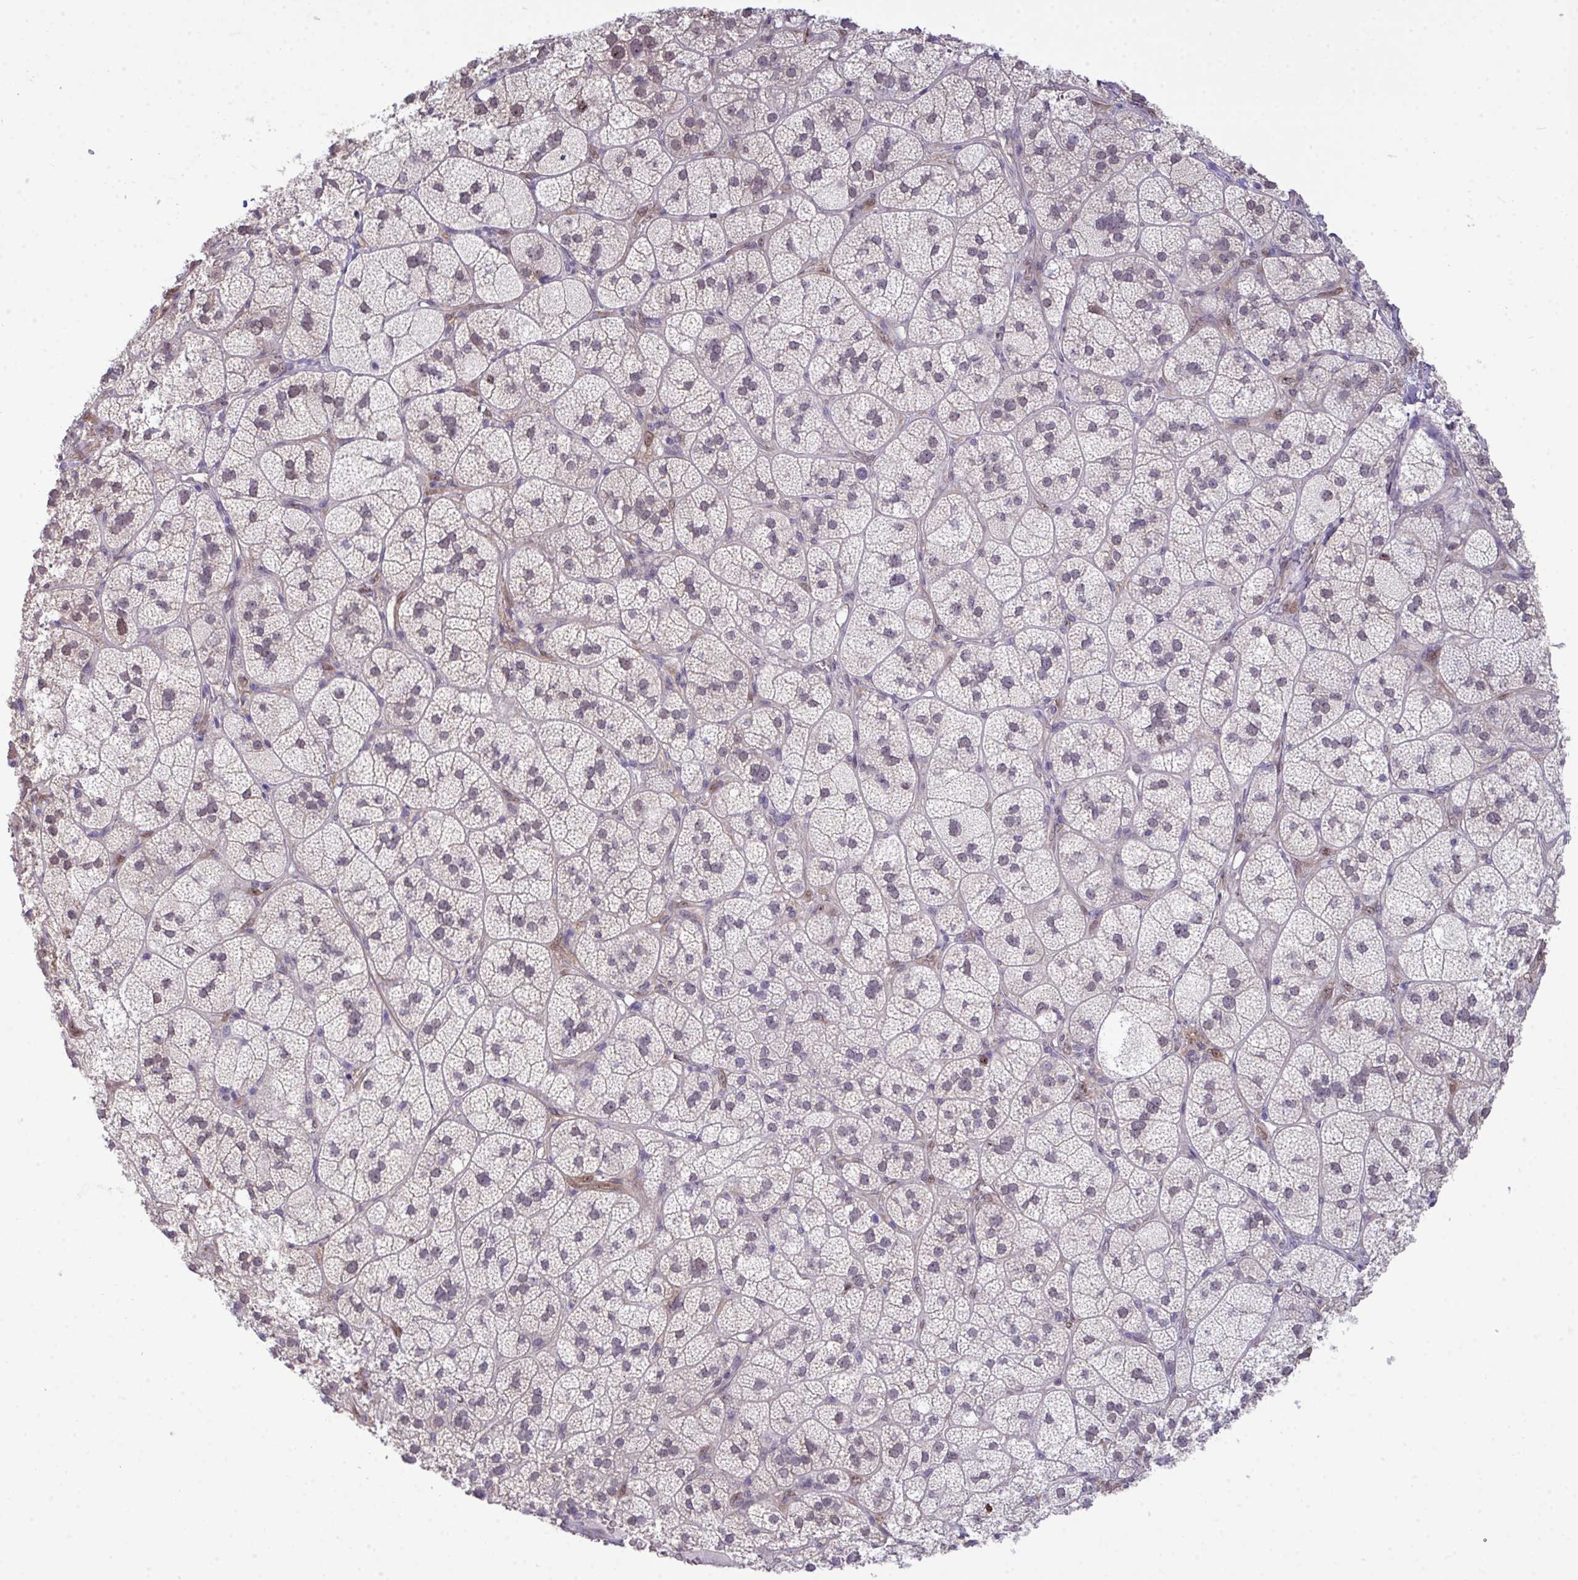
{"staining": {"intensity": "weak", "quantity": "25%-75%", "location": "nuclear"}, "tissue": "adrenal gland", "cell_type": "Glandular cells", "image_type": "normal", "snomed": [{"axis": "morphology", "description": "Normal tissue, NOS"}, {"axis": "topography", "description": "Adrenal gland"}], "caption": "Protein staining reveals weak nuclear staining in about 25%-75% of glandular cells in normal adrenal gland.", "gene": "SETD7", "patient": {"sex": "female", "age": 60}}